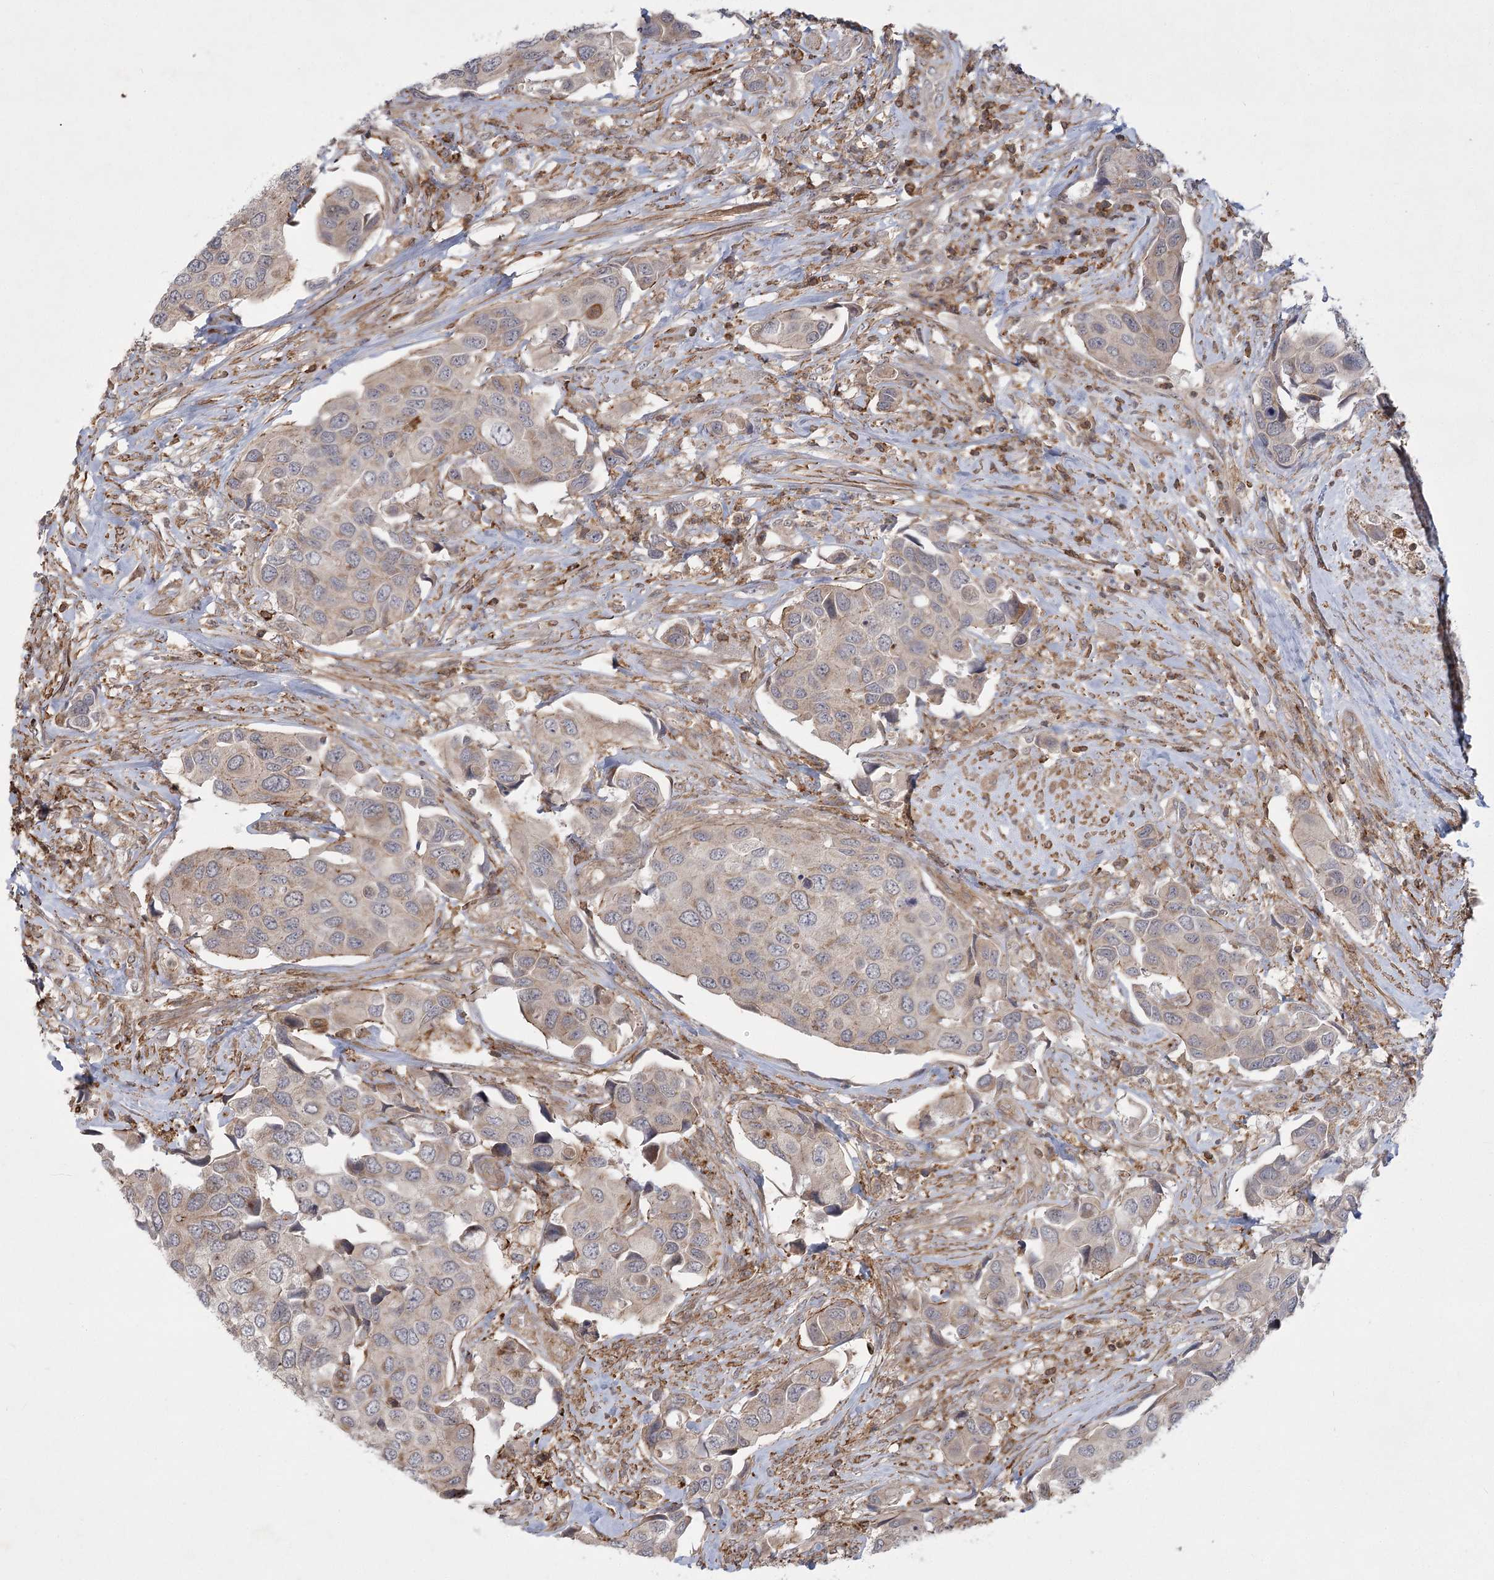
{"staining": {"intensity": "weak", "quantity": "<25%", "location": "cytoplasmic/membranous"}, "tissue": "urothelial cancer", "cell_type": "Tumor cells", "image_type": "cancer", "snomed": [{"axis": "morphology", "description": "Urothelial carcinoma, High grade"}, {"axis": "topography", "description": "Urinary bladder"}], "caption": "DAB (3,3'-diaminobenzidine) immunohistochemical staining of human urothelial cancer demonstrates no significant staining in tumor cells.", "gene": "MEPE", "patient": {"sex": "male", "age": 74}}